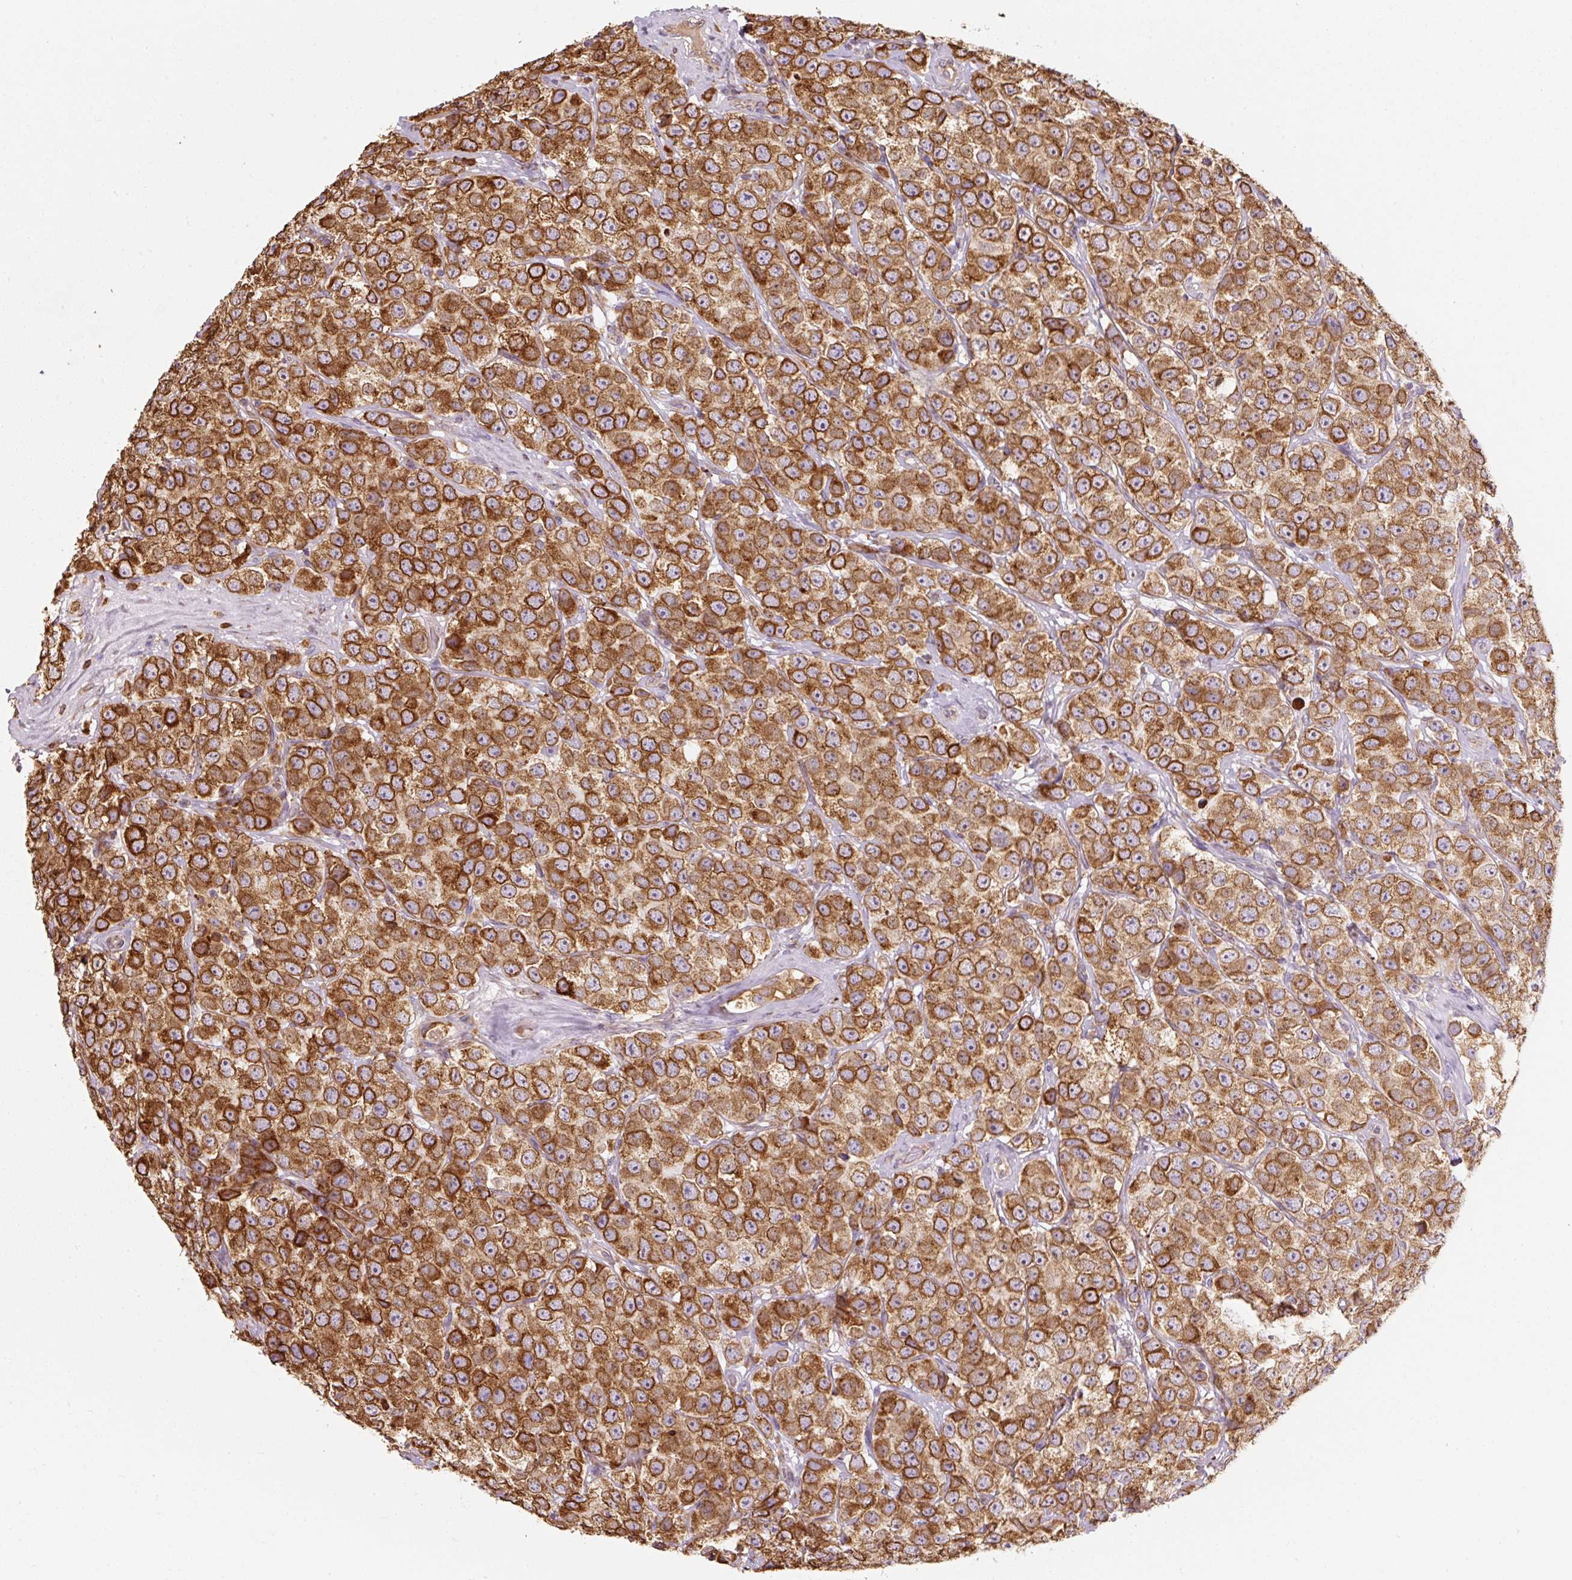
{"staining": {"intensity": "strong", "quantity": ">75%", "location": "cytoplasmic/membranous"}, "tissue": "testis cancer", "cell_type": "Tumor cells", "image_type": "cancer", "snomed": [{"axis": "morphology", "description": "Seminoma, NOS"}, {"axis": "topography", "description": "Testis"}], "caption": "Seminoma (testis) stained with a protein marker shows strong staining in tumor cells.", "gene": "PRKCSH", "patient": {"sex": "male", "age": 28}}